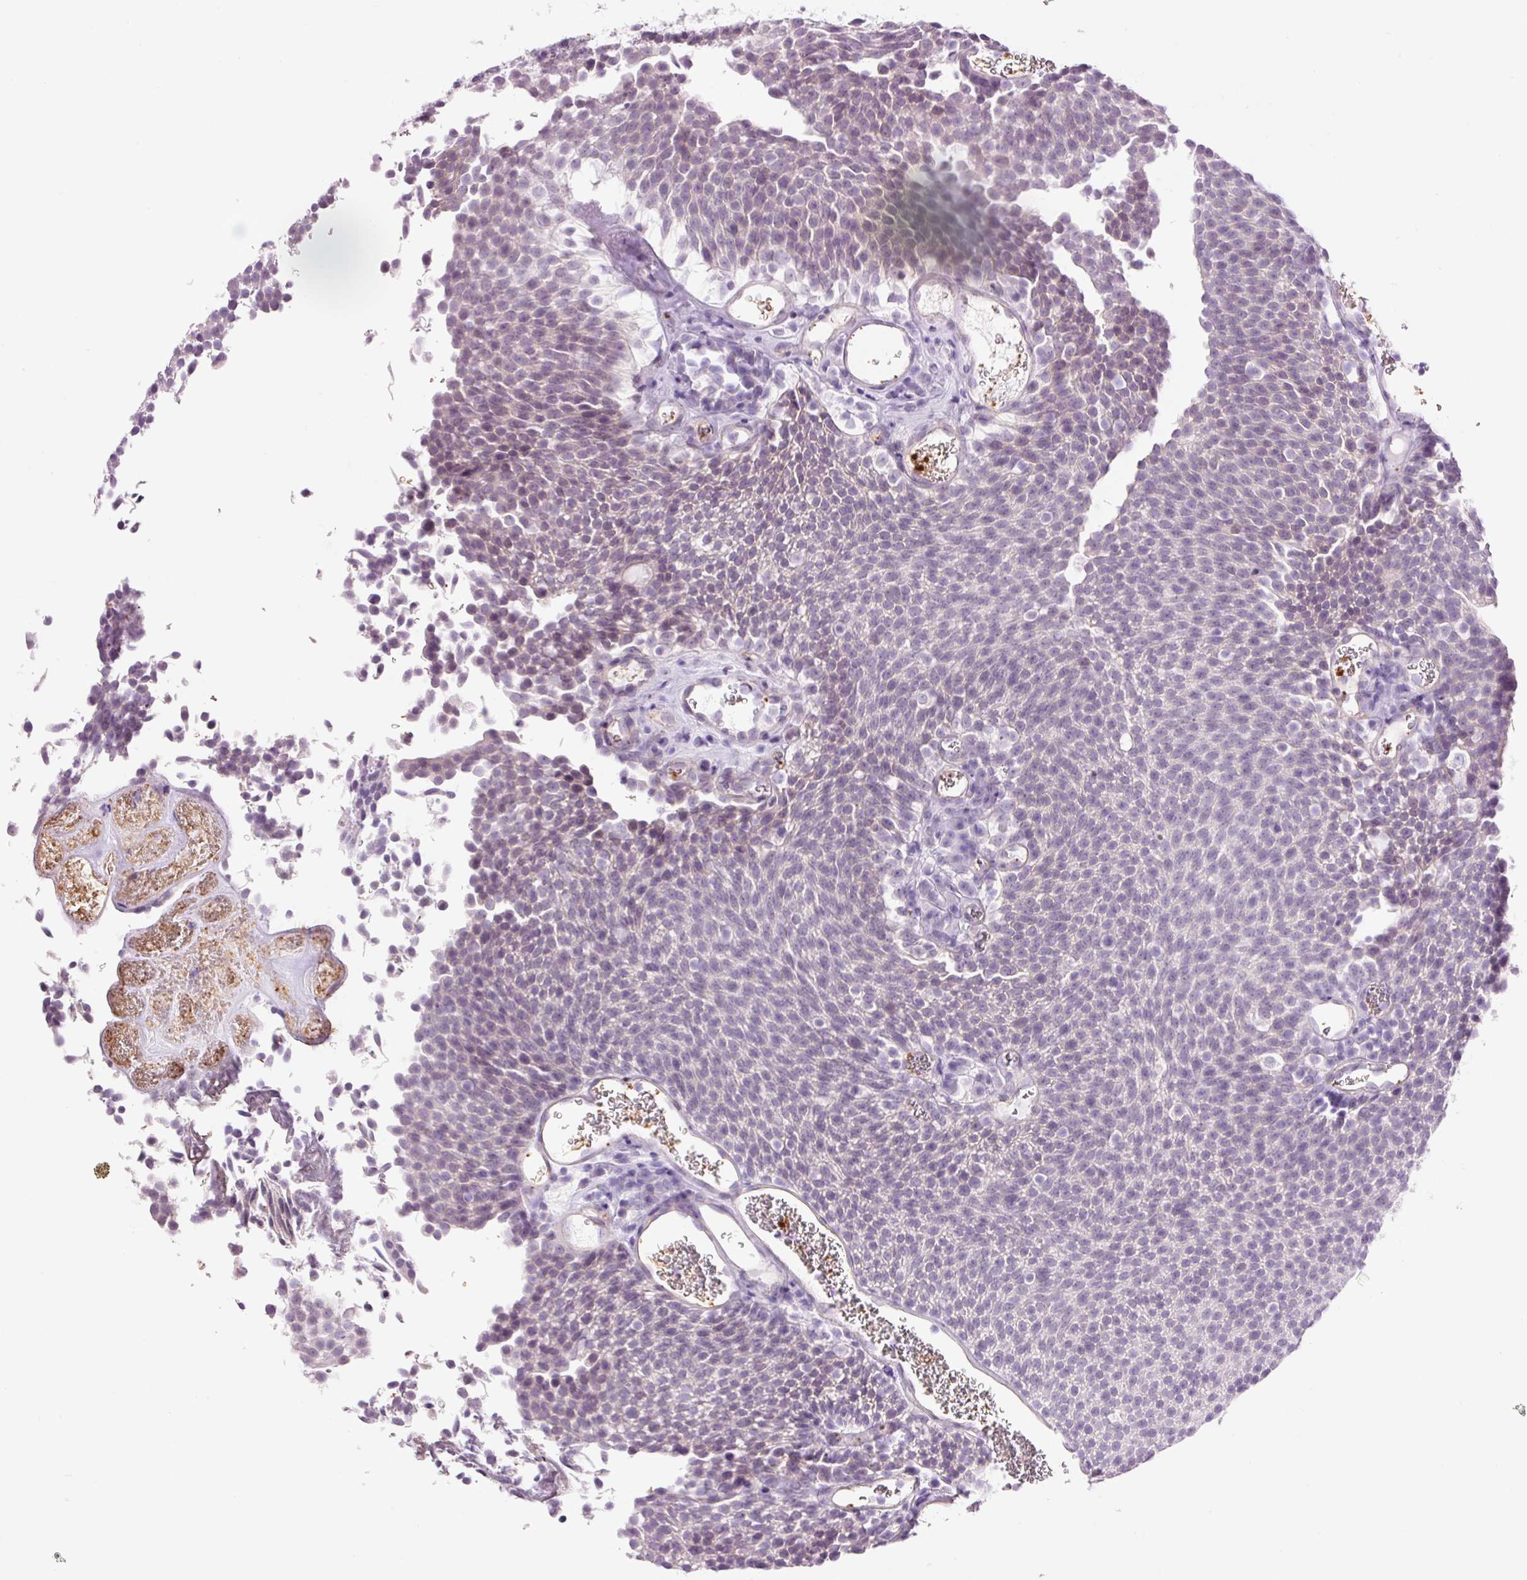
{"staining": {"intensity": "negative", "quantity": "none", "location": "none"}, "tissue": "urothelial cancer", "cell_type": "Tumor cells", "image_type": "cancer", "snomed": [{"axis": "morphology", "description": "Urothelial carcinoma, Low grade"}, {"axis": "topography", "description": "Urinary bladder"}], "caption": "There is no significant staining in tumor cells of urothelial cancer.", "gene": "HSPA4L", "patient": {"sex": "female", "age": 79}}